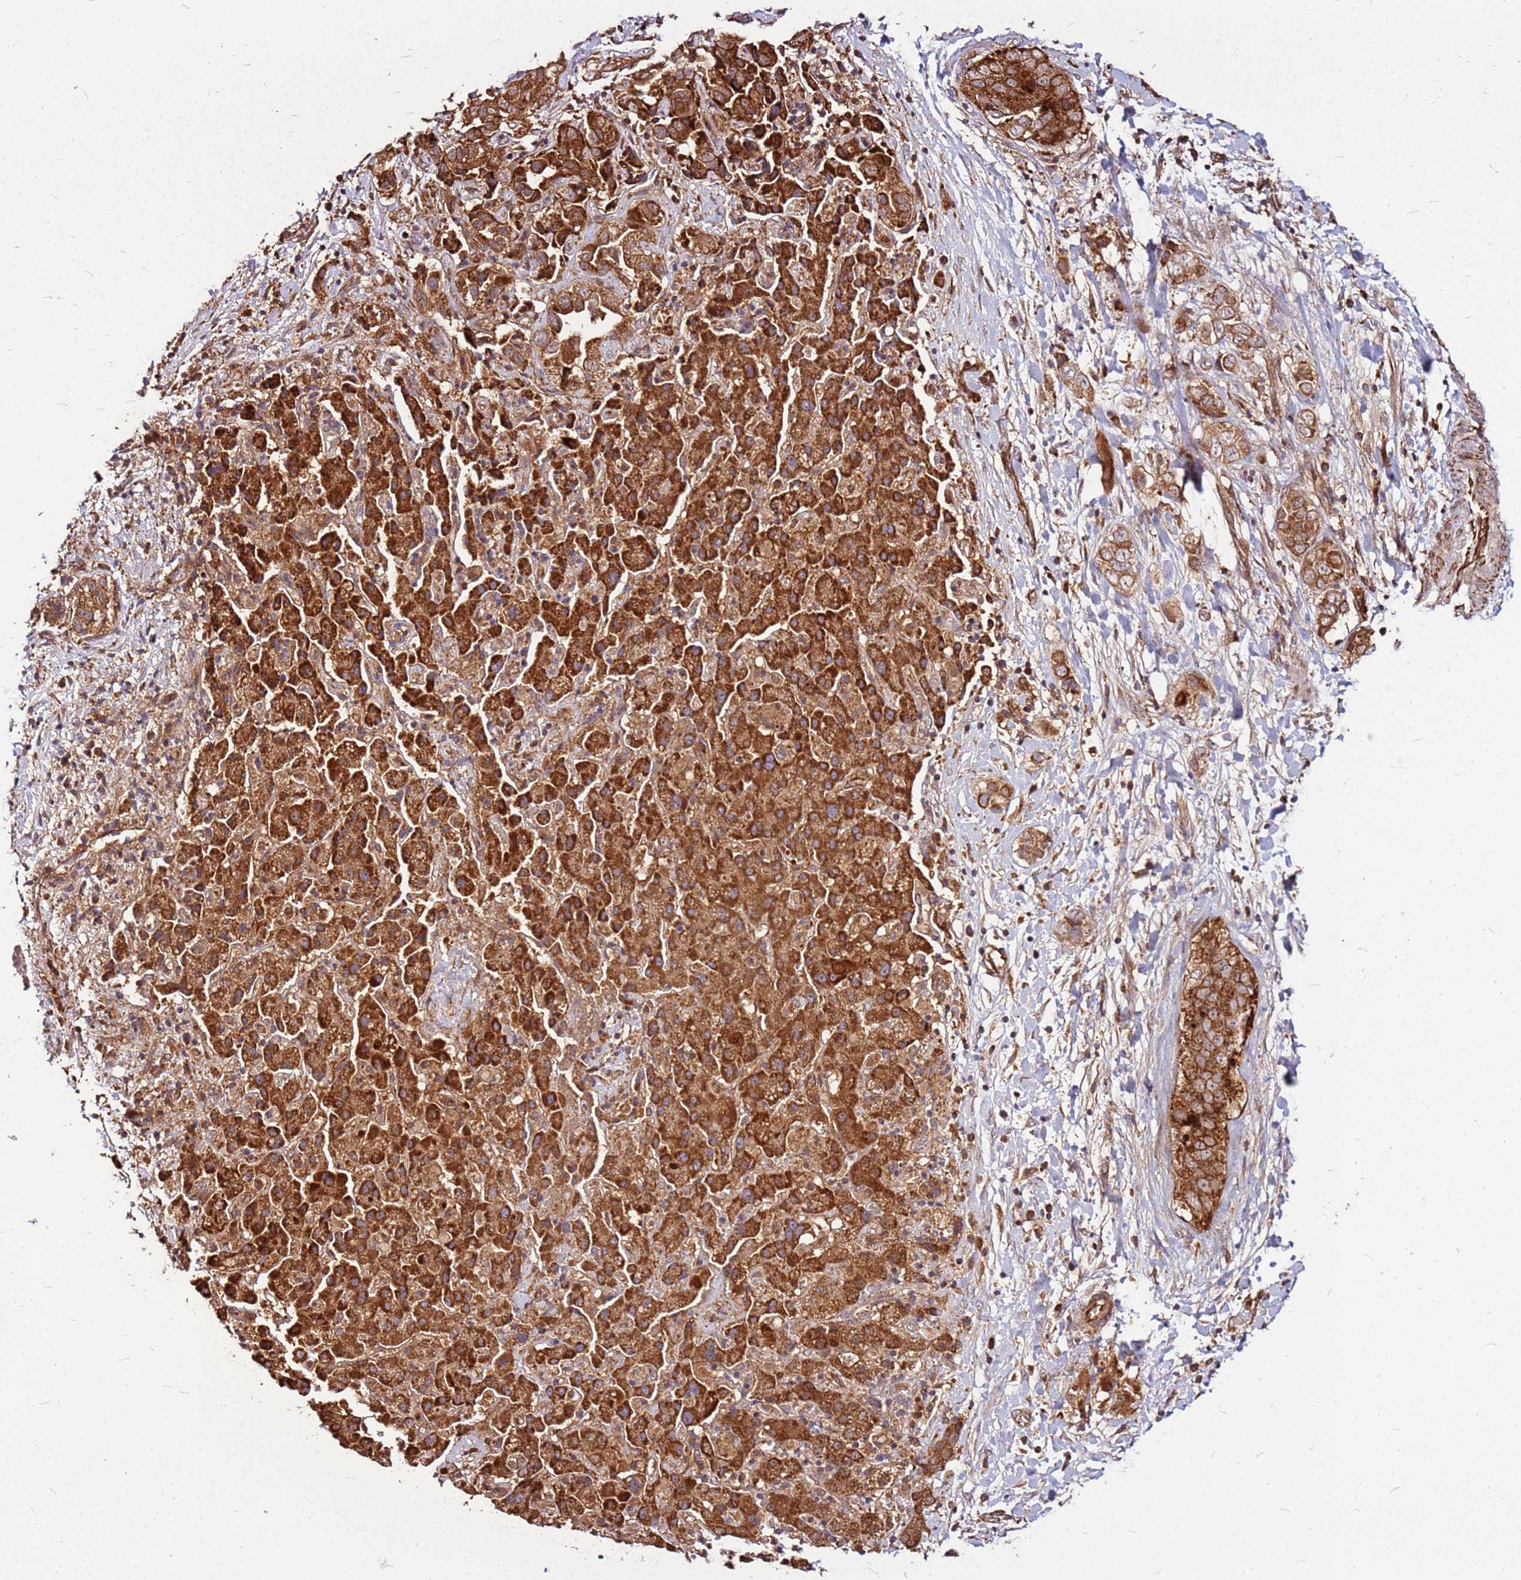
{"staining": {"intensity": "strong", "quantity": ">75%", "location": "cytoplasmic/membranous"}, "tissue": "liver cancer", "cell_type": "Tumor cells", "image_type": "cancer", "snomed": [{"axis": "morphology", "description": "Cholangiocarcinoma"}, {"axis": "topography", "description": "Liver"}], "caption": "Liver cancer (cholangiocarcinoma) stained with immunohistochemistry exhibits strong cytoplasmic/membranous positivity in about >75% of tumor cells.", "gene": "LYPLAL1", "patient": {"sex": "female", "age": 52}}